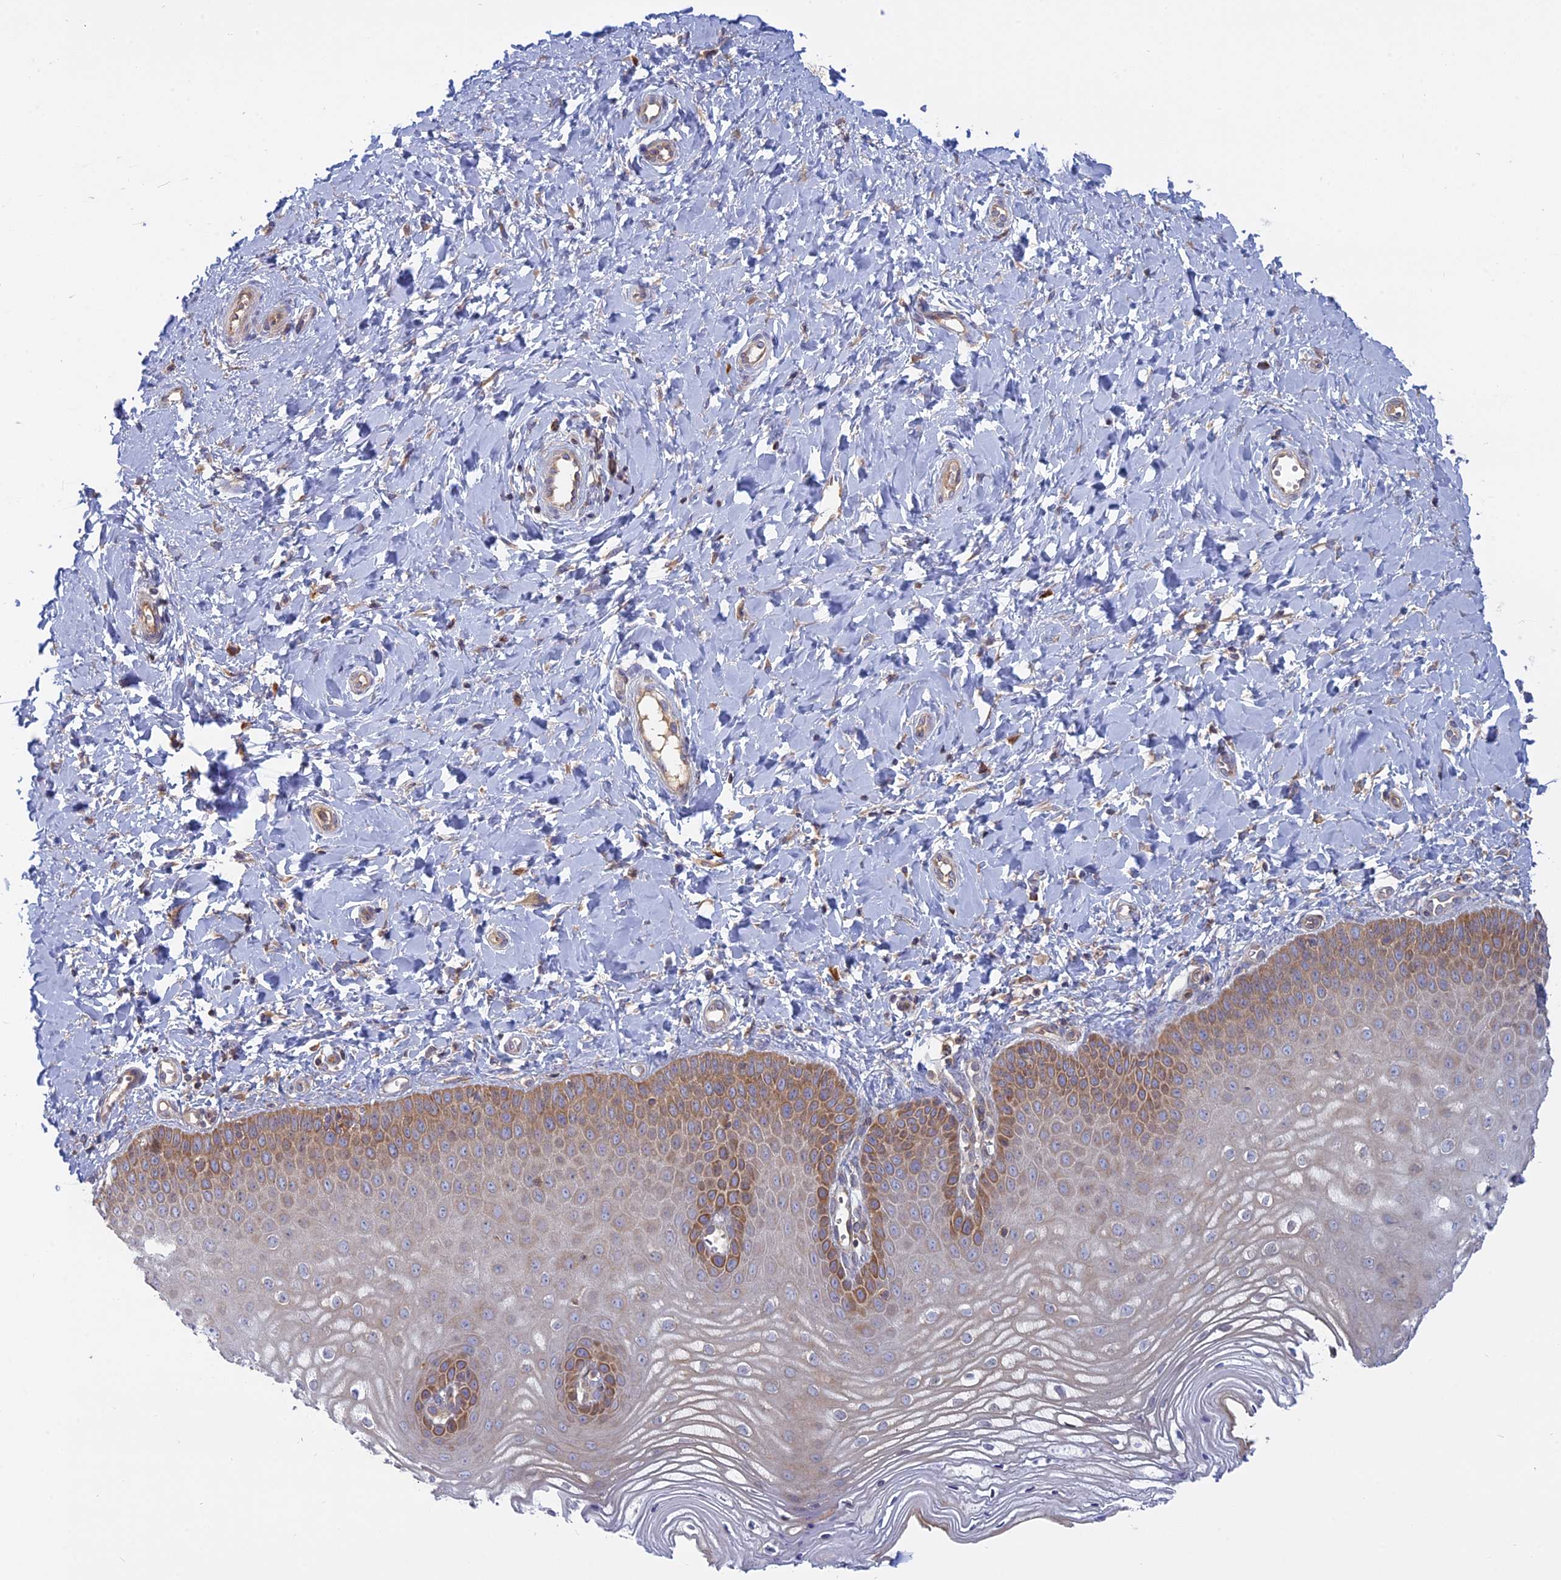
{"staining": {"intensity": "moderate", "quantity": "25%-75%", "location": "cytoplasmic/membranous"}, "tissue": "vagina", "cell_type": "Squamous epithelial cells", "image_type": "normal", "snomed": [{"axis": "morphology", "description": "Normal tissue, NOS"}, {"axis": "topography", "description": "Vagina"}, {"axis": "topography", "description": "Cervix"}], "caption": "A micrograph of human vagina stained for a protein displays moderate cytoplasmic/membranous brown staining in squamous epithelial cells. (DAB IHC with brightfield microscopy, high magnification).", "gene": "TMEM208", "patient": {"sex": "female", "age": 40}}